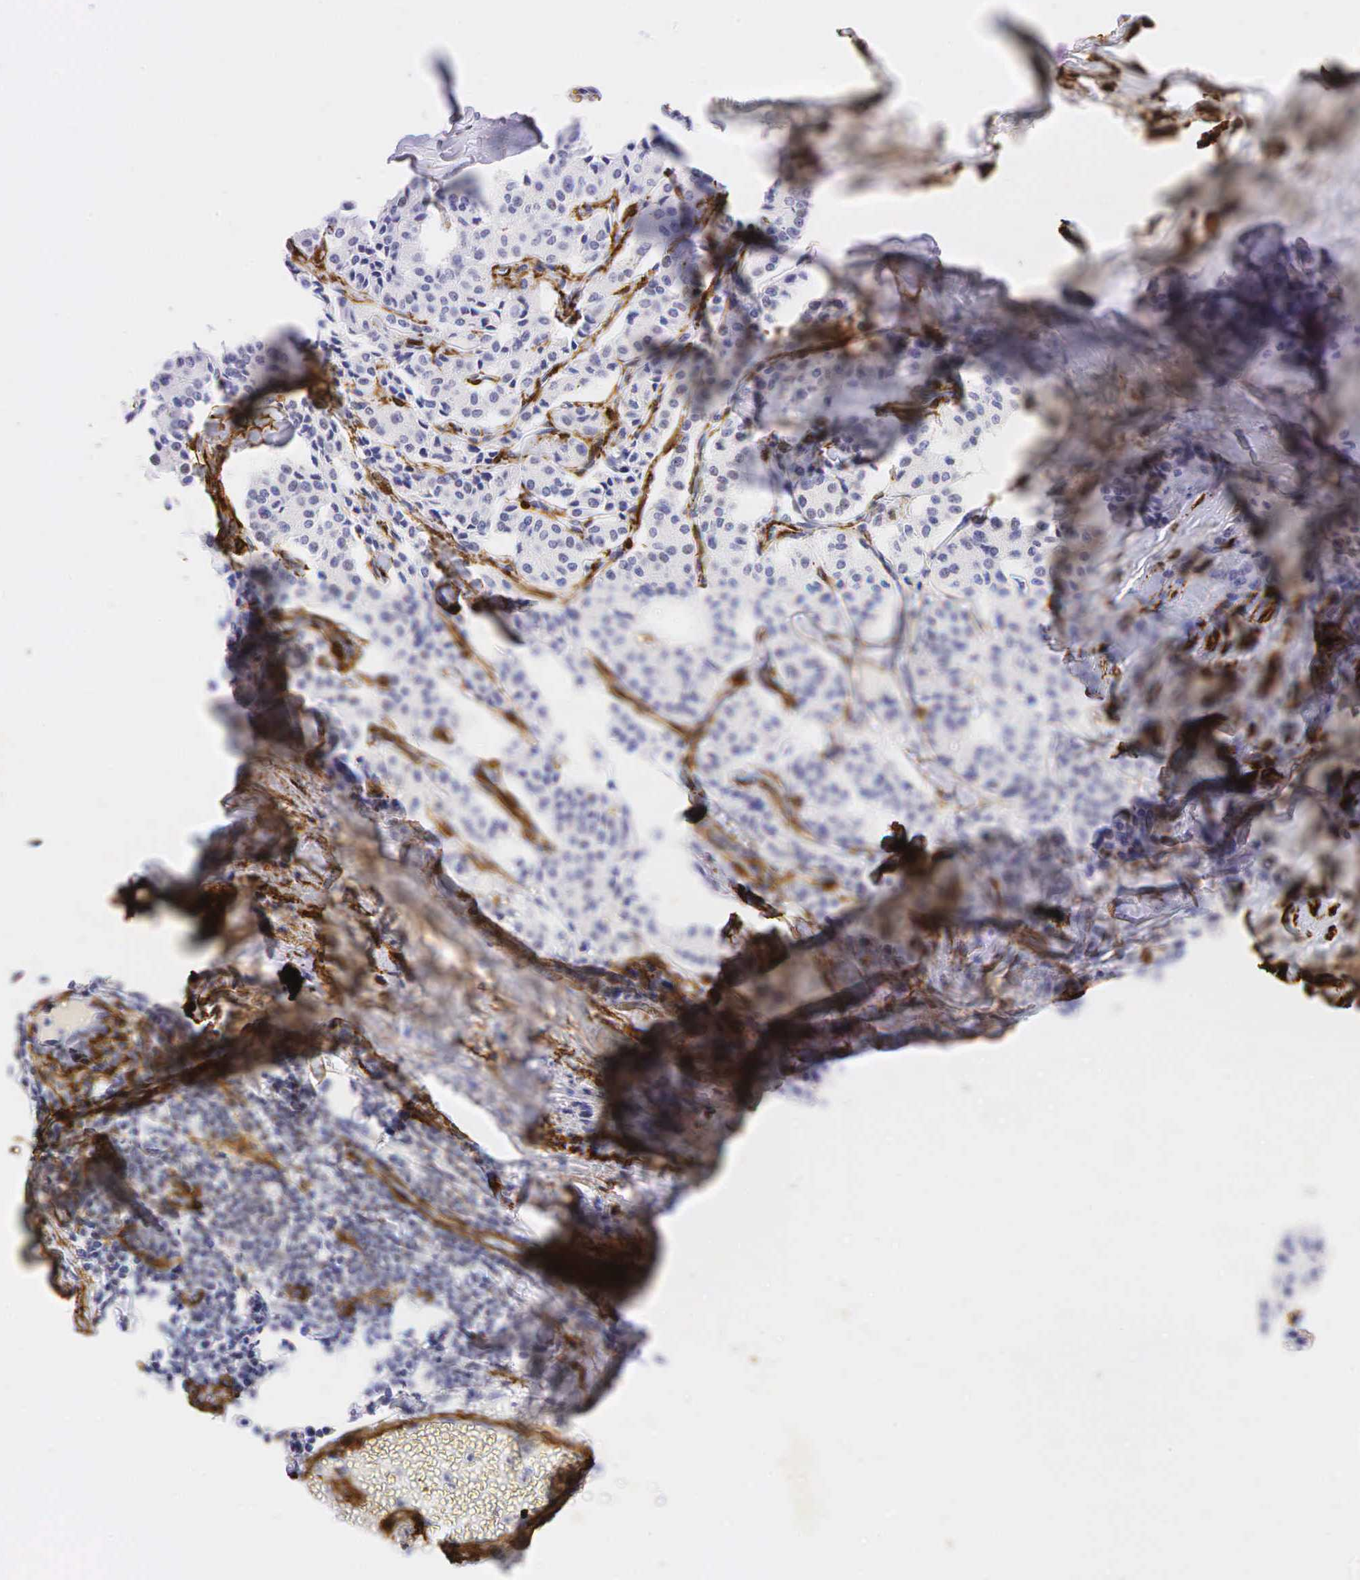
{"staining": {"intensity": "negative", "quantity": "none", "location": "none"}, "tissue": "carcinoid", "cell_type": "Tumor cells", "image_type": "cancer", "snomed": [{"axis": "morphology", "description": "Carcinoid, malignant, NOS"}, {"axis": "topography", "description": "Bronchus"}], "caption": "Malignant carcinoid was stained to show a protein in brown. There is no significant positivity in tumor cells. (DAB (3,3'-diaminobenzidine) immunohistochemistry (IHC) with hematoxylin counter stain).", "gene": "ACTA2", "patient": {"sex": "male", "age": 55}}